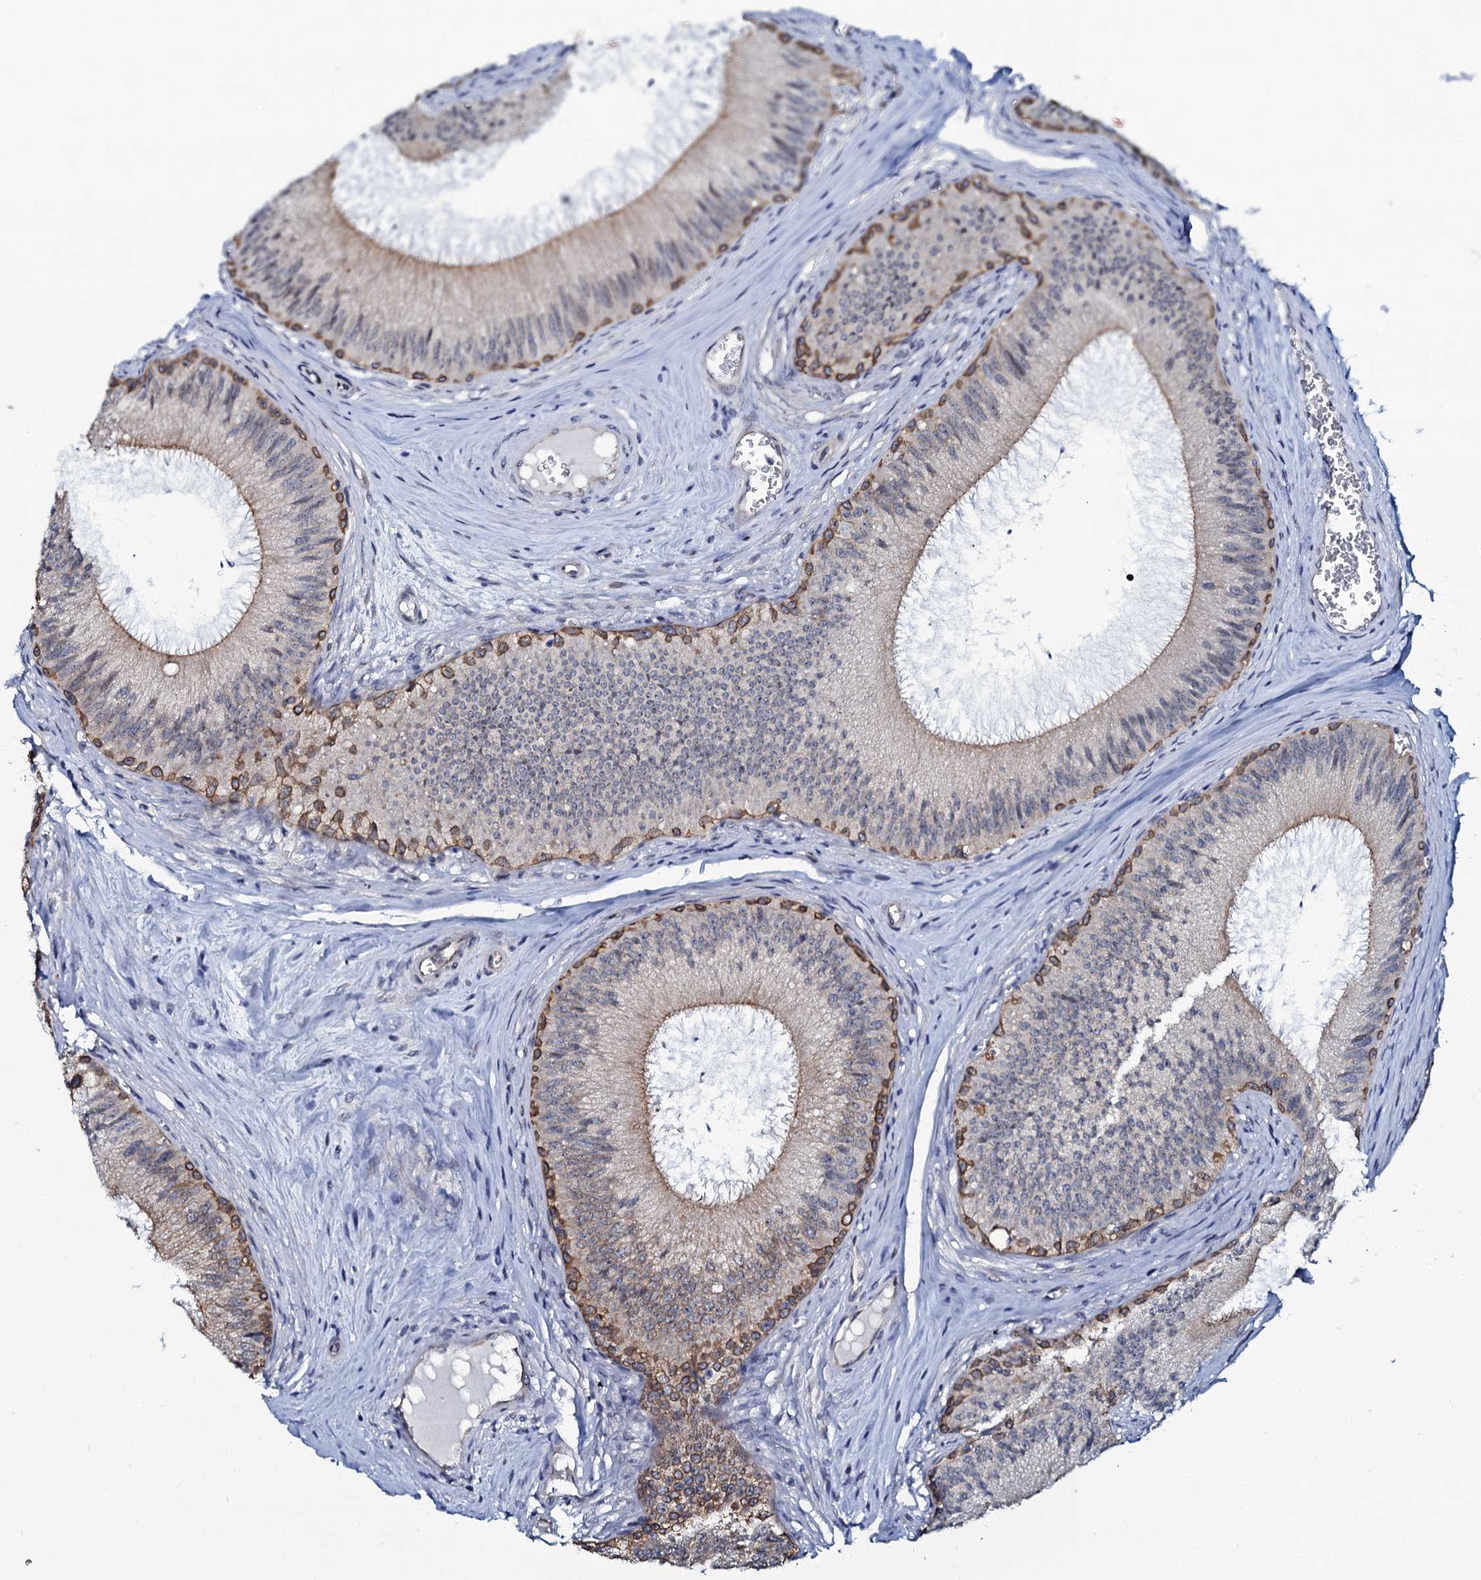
{"staining": {"intensity": "moderate", "quantity": "25%-75%", "location": "cytoplasmic/membranous"}, "tissue": "epididymis", "cell_type": "Glandular cells", "image_type": "normal", "snomed": [{"axis": "morphology", "description": "Normal tissue, NOS"}, {"axis": "topography", "description": "Epididymis"}], "caption": "Immunohistochemical staining of unremarkable human epididymis reveals medium levels of moderate cytoplasmic/membranous staining in approximately 25%-75% of glandular cells.", "gene": "C10orf88", "patient": {"sex": "male", "age": 46}}